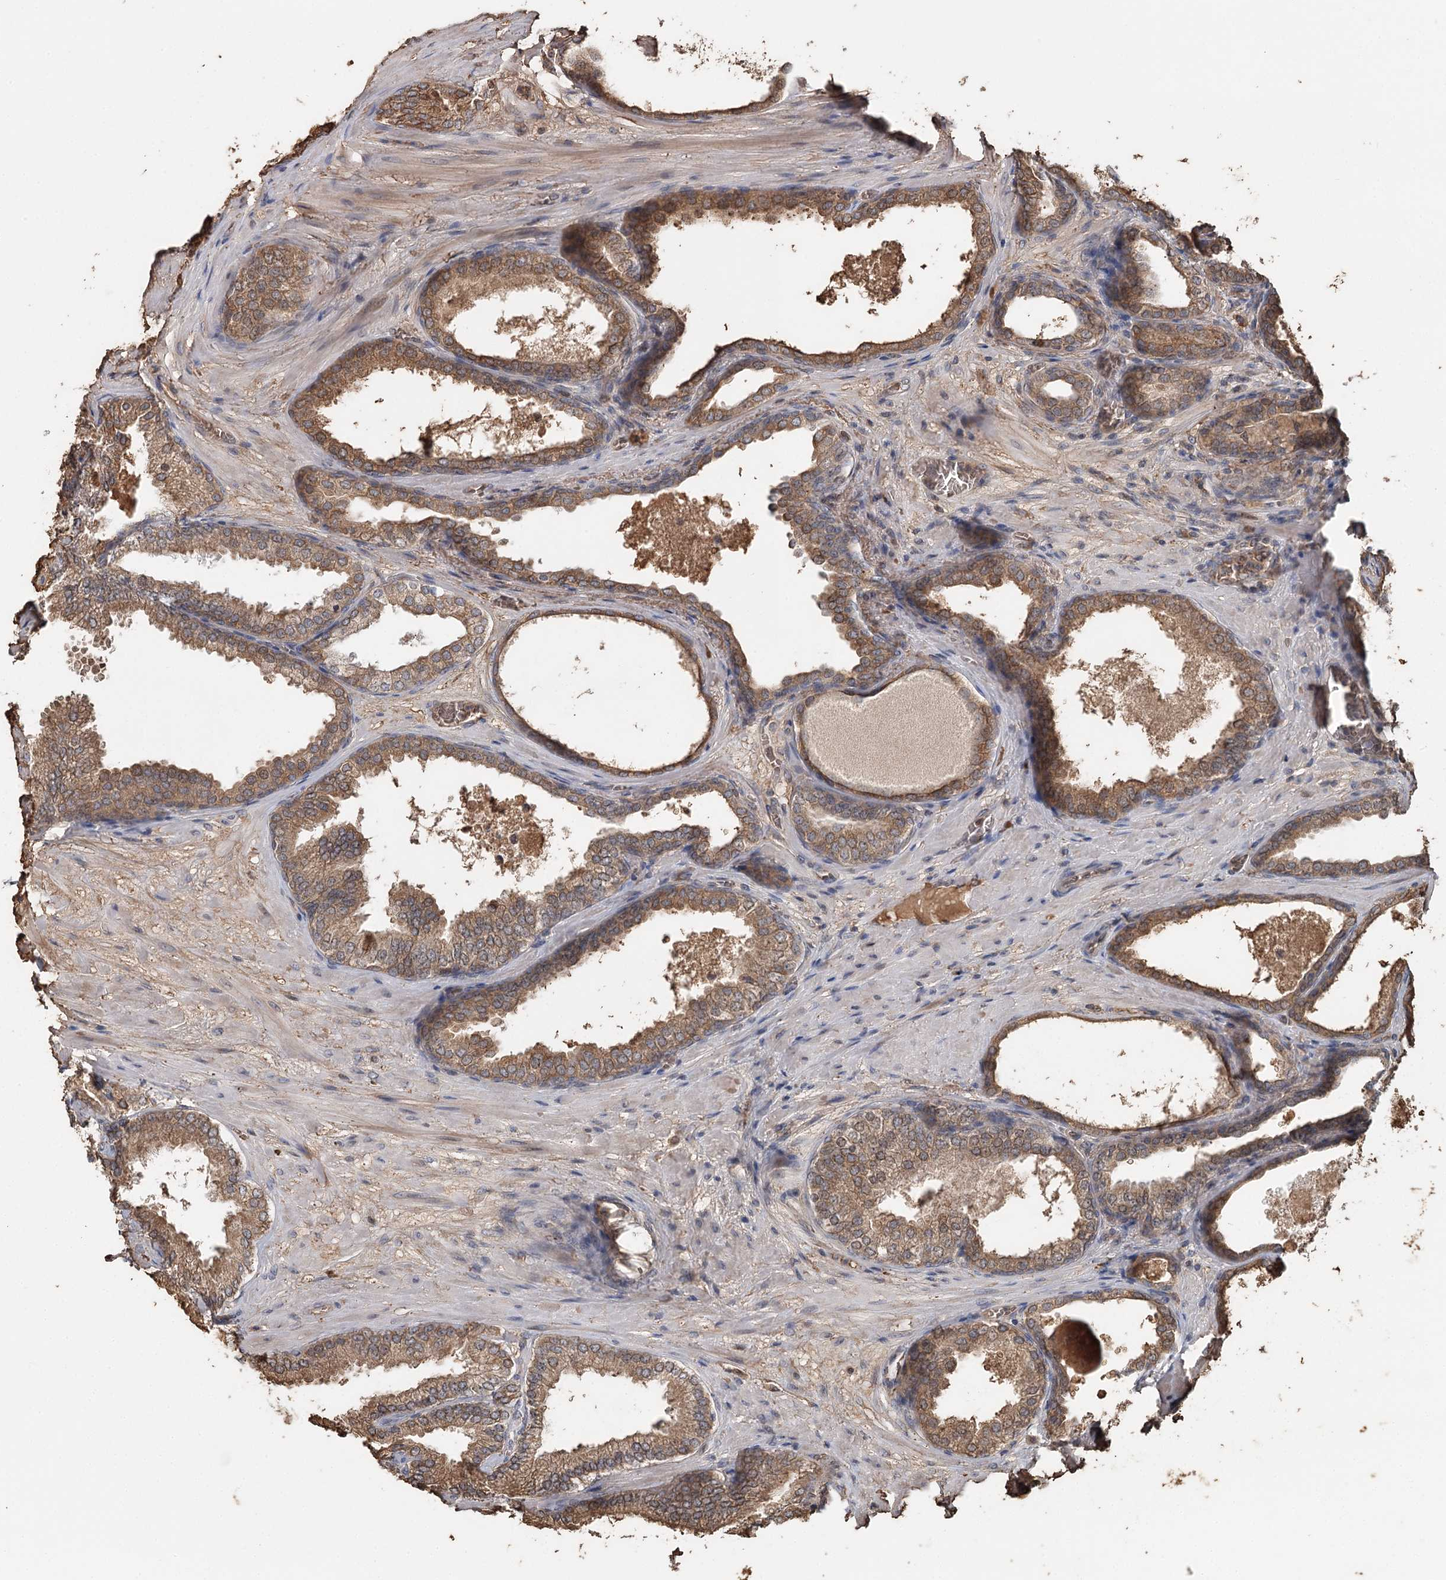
{"staining": {"intensity": "moderate", "quantity": ">75%", "location": "cytoplasmic/membranous"}, "tissue": "prostate cancer", "cell_type": "Tumor cells", "image_type": "cancer", "snomed": [{"axis": "morphology", "description": "Adenocarcinoma, High grade"}, {"axis": "topography", "description": "Prostate"}], "caption": "Immunohistochemistry (IHC) image of prostate cancer stained for a protein (brown), which shows medium levels of moderate cytoplasmic/membranous expression in about >75% of tumor cells.", "gene": "SYVN1", "patient": {"sex": "male", "age": 59}}